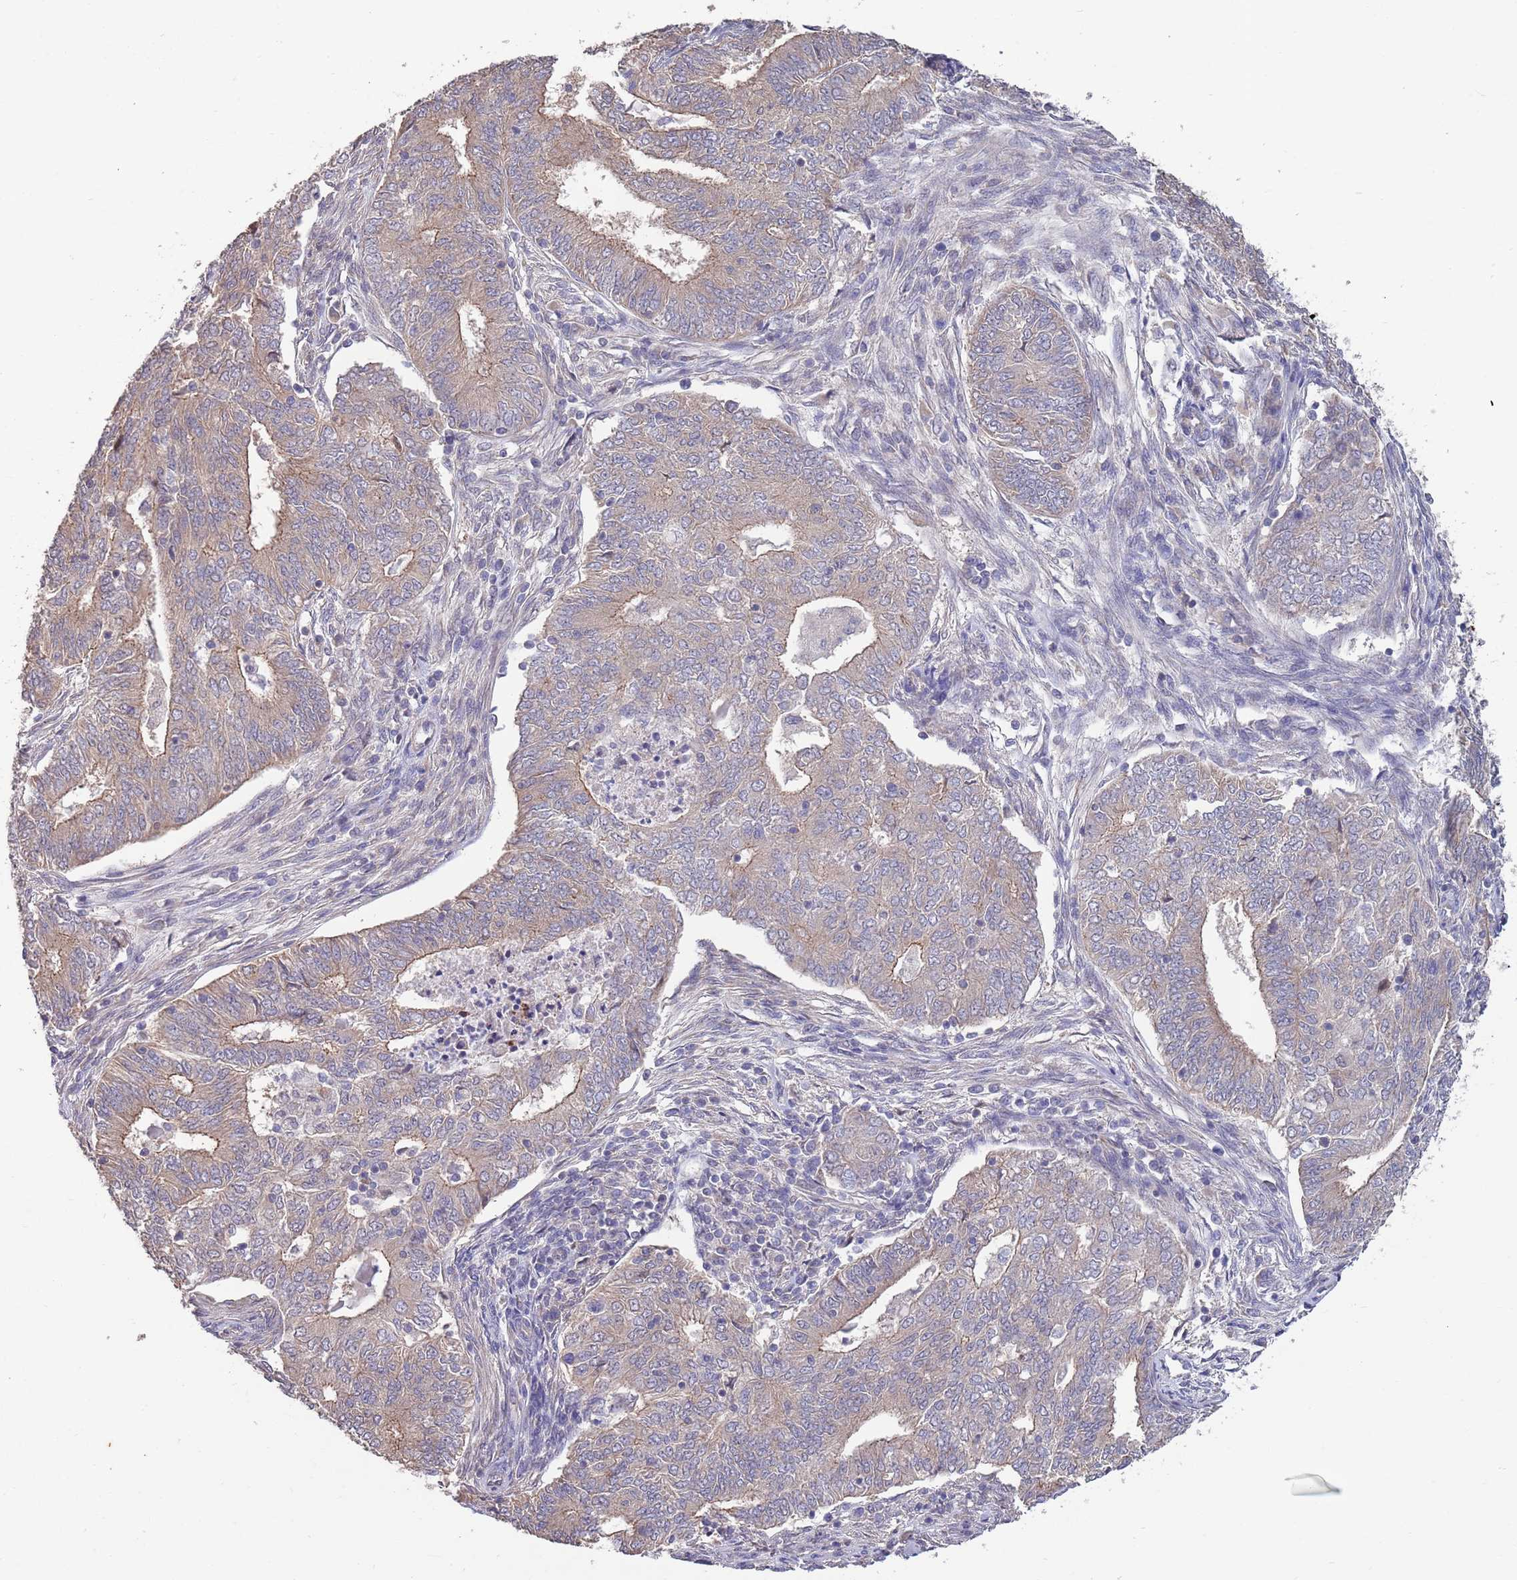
{"staining": {"intensity": "weak", "quantity": "25%-75%", "location": "cytoplasmic/membranous"}, "tissue": "endometrial cancer", "cell_type": "Tumor cells", "image_type": "cancer", "snomed": [{"axis": "morphology", "description": "Adenocarcinoma, NOS"}, {"axis": "topography", "description": "Endometrium"}], "caption": "Endometrial adenocarcinoma tissue demonstrates weak cytoplasmic/membranous staining in approximately 25%-75% of tumor cells, visualized by immunohistochemistry.", "gene": "MARVELD2", "patient": {"sex": "female", "age": 62}}